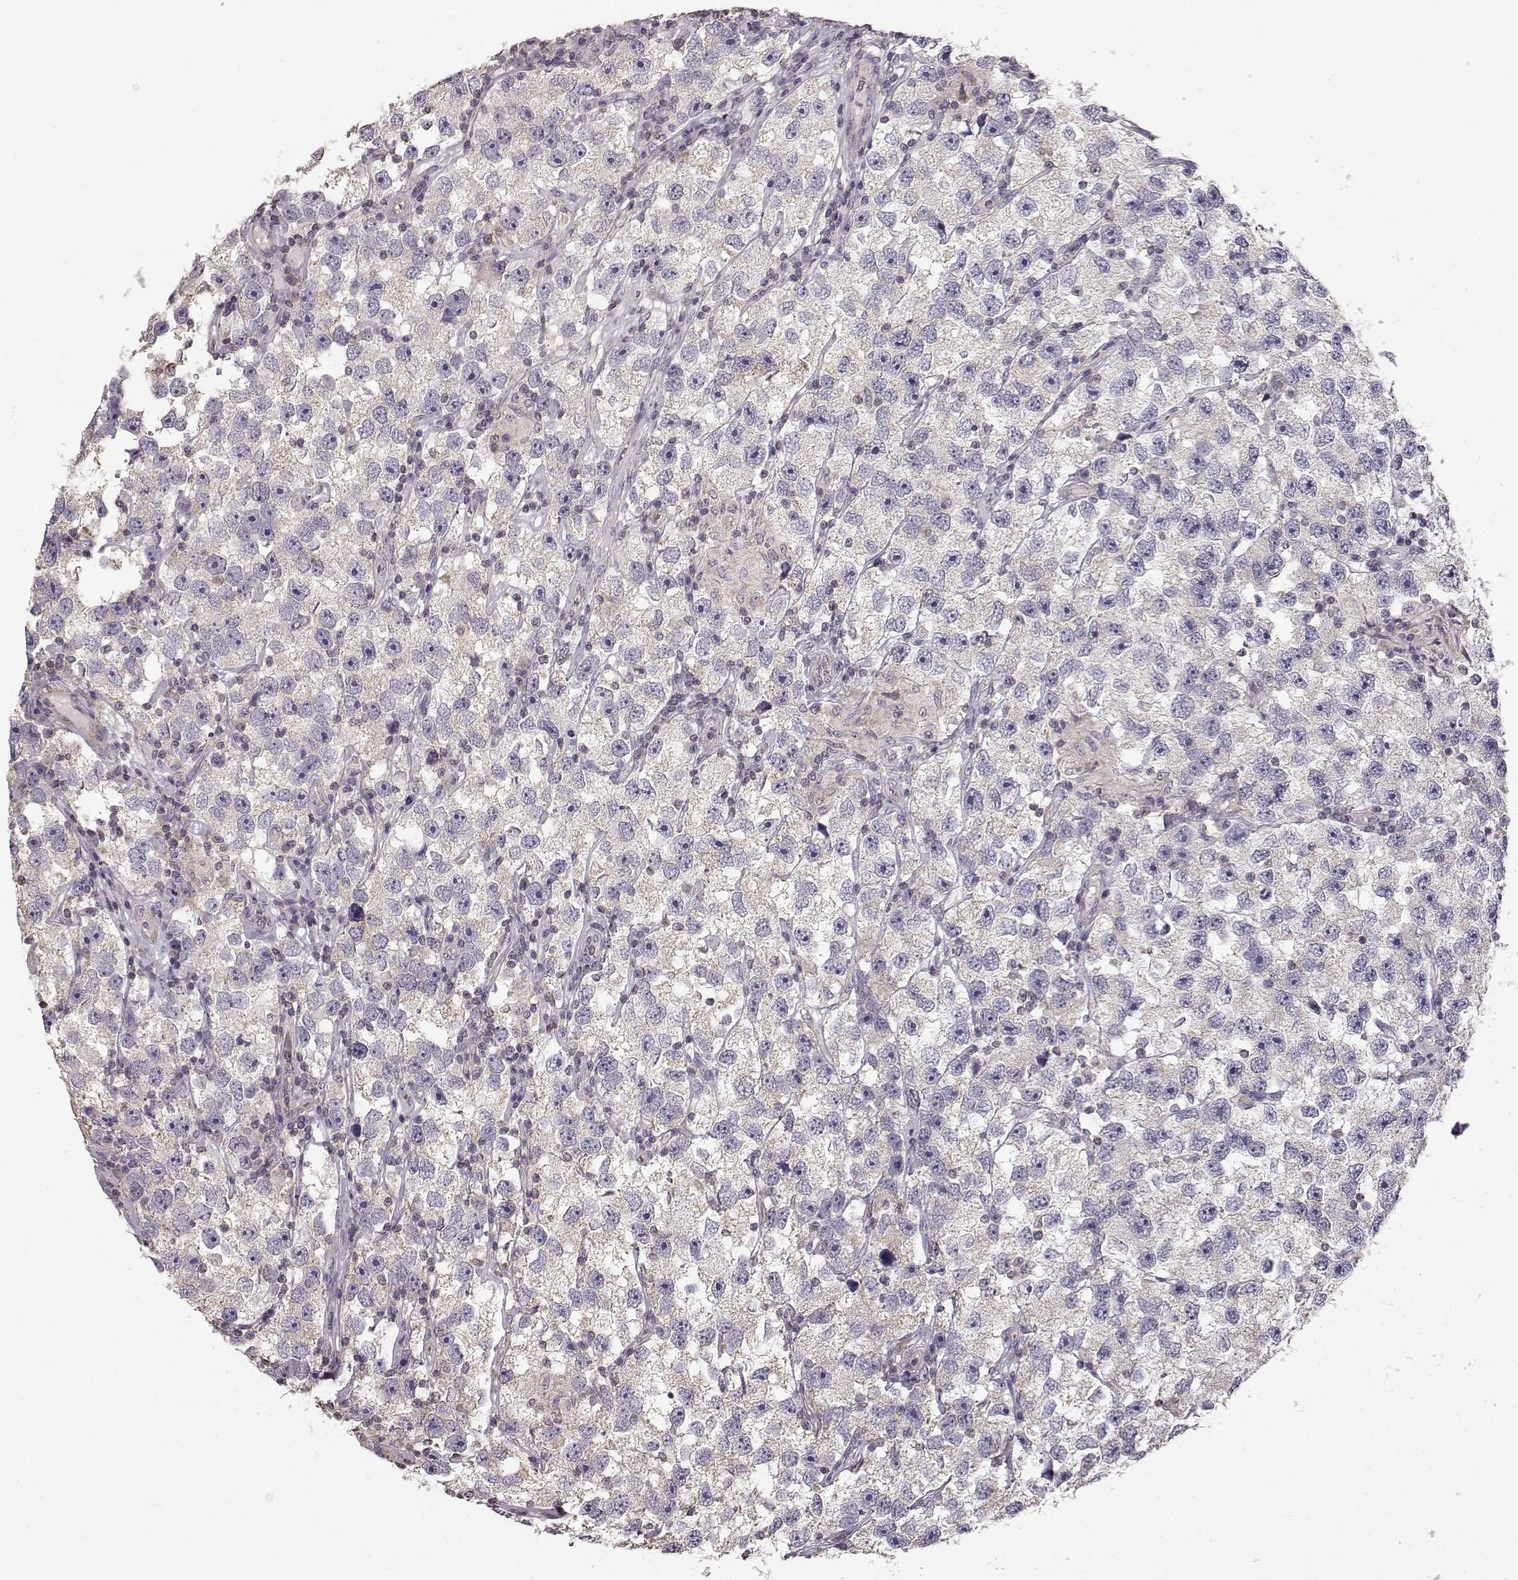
{"staining": {"intensity": "negative", "quantity": "none", "location": "none"}, "tissue": "testis cancer", "cell_type": "Tumor cells", "image_type": "cancer", "snomed": [{"axis": "morphology", "description": "Seminoma, NOS"}, {"axis": "topography", "description": "Testis"}], "caption": "Human testis cancer stained for a protein using immunohistochemistry (IHC) demonstrates no staining in tumor cells.", "gene": "ERBB3", "patient": {"sex": "male", "age": 26}}